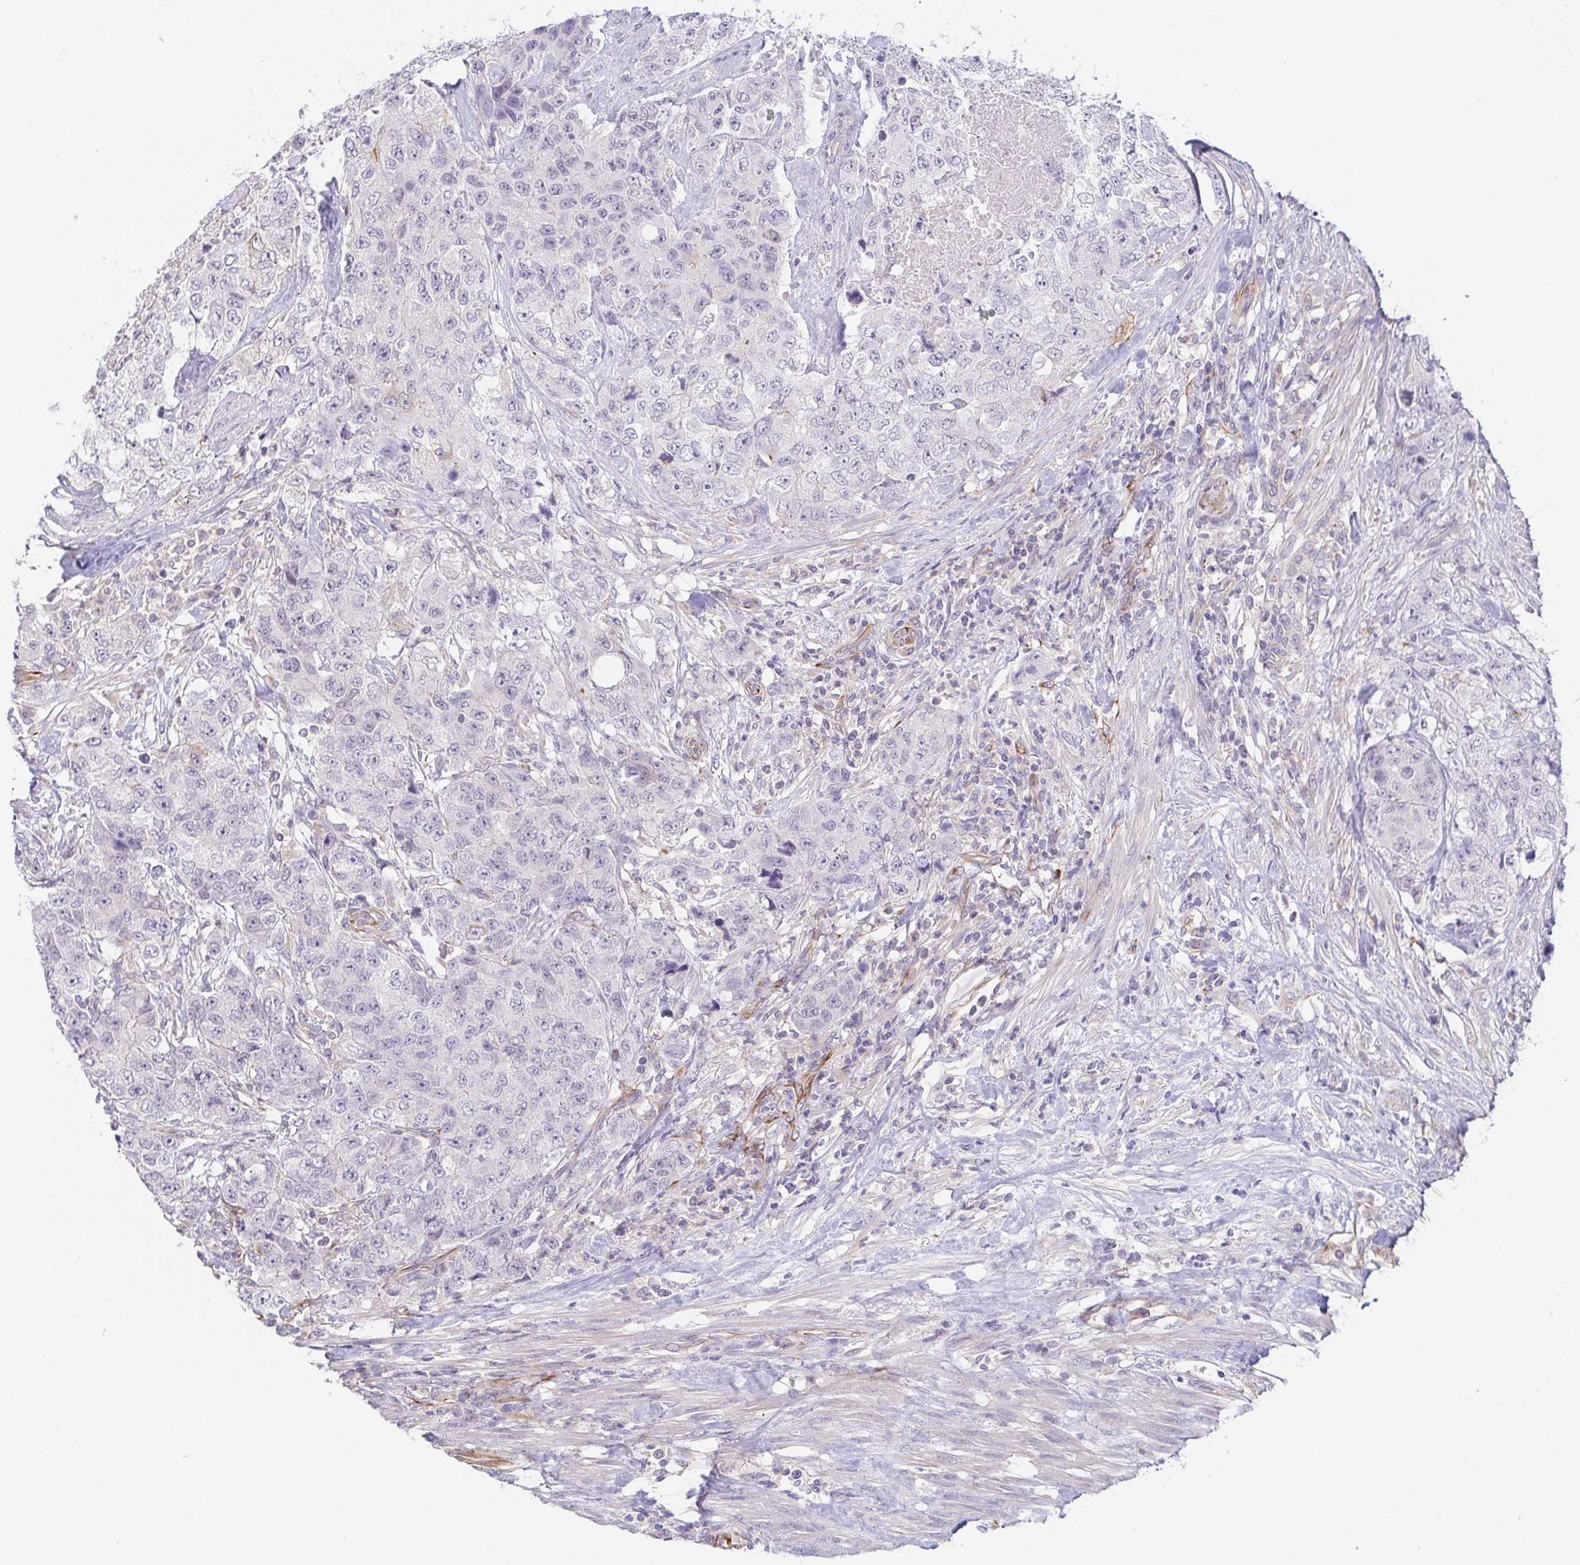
{"staining": {"intensity": "negative", "quantity": "none", "location": "none"}, "tissue": "urothelial cancer", "cell_type": "Tumor cells", "image_type": "cancer", "snomed": [{"axis": "morphology", "description": "Urothelial carcinoma, High grade"}, {"axis": "topography", "description": "Urinary bladder"}], "caption": "Tumor cells are negative for brown protein staining in urothelial carcinoma (high-grade).", "gene": "COL17A1", "patient": {"sex": "female", "age": 78}}